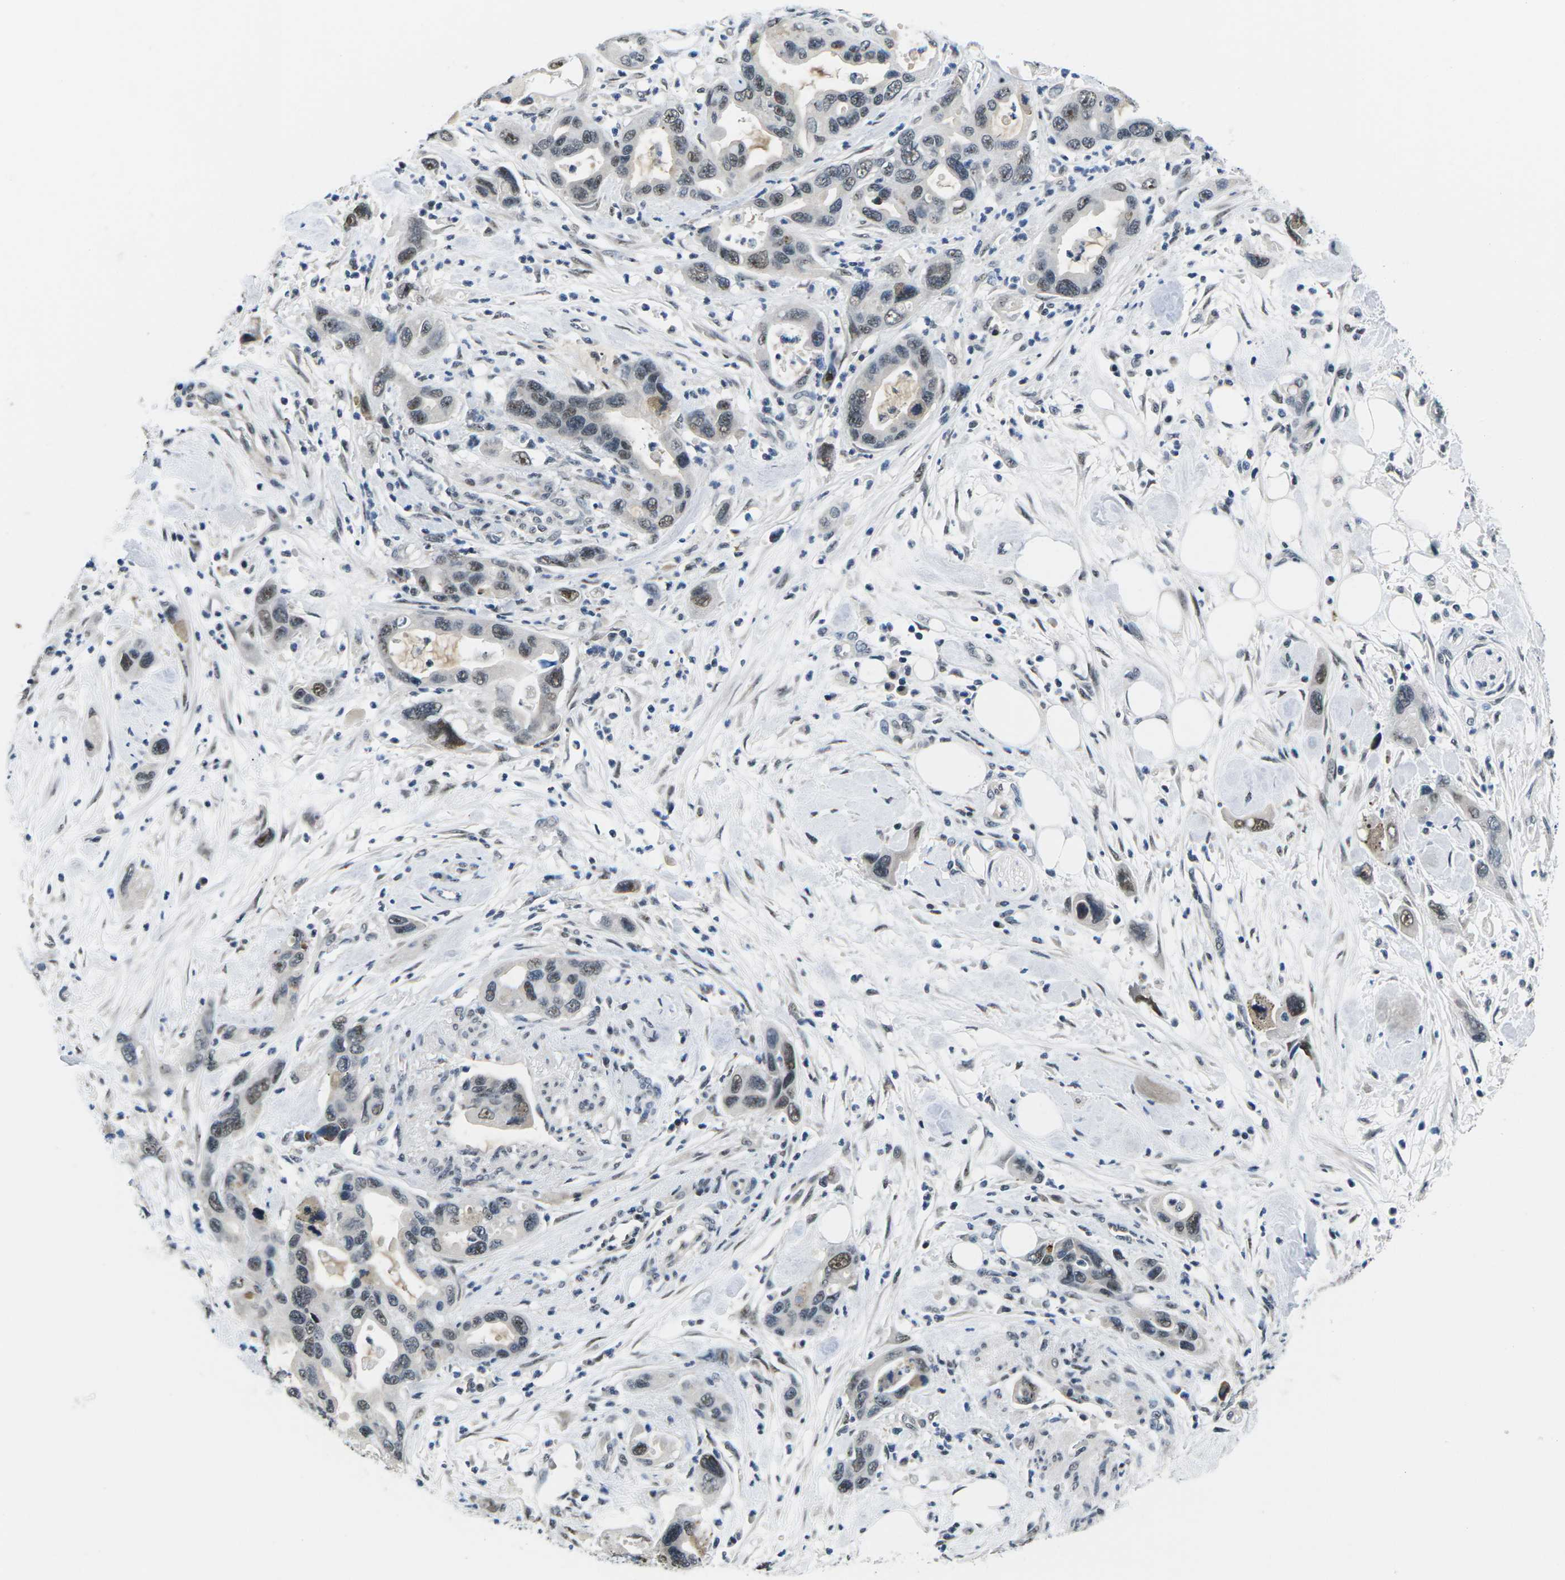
{"staining": {"intensity": "moderate", "quantity": ">75%", "location": "nuclear"}, "tissue": "pancreatic cancer", "cell_type": "Tumor cells", "image_type": "cancer", "snomed": [{"axis": "morphology", "description": "Normal tissue, NOS"}, {"axis": "morphology", "description": "Adenocarcinoma, NOS"}, {"axis": "topography", "description": "Pancreas"}], "caption": "Protein positivity by IHC shows moderate nuclear expression in about >75% of tumor cells in pancreatic cancer.", "gene": "NSRP1", "patient": {"sex": "female", "age": 71}}